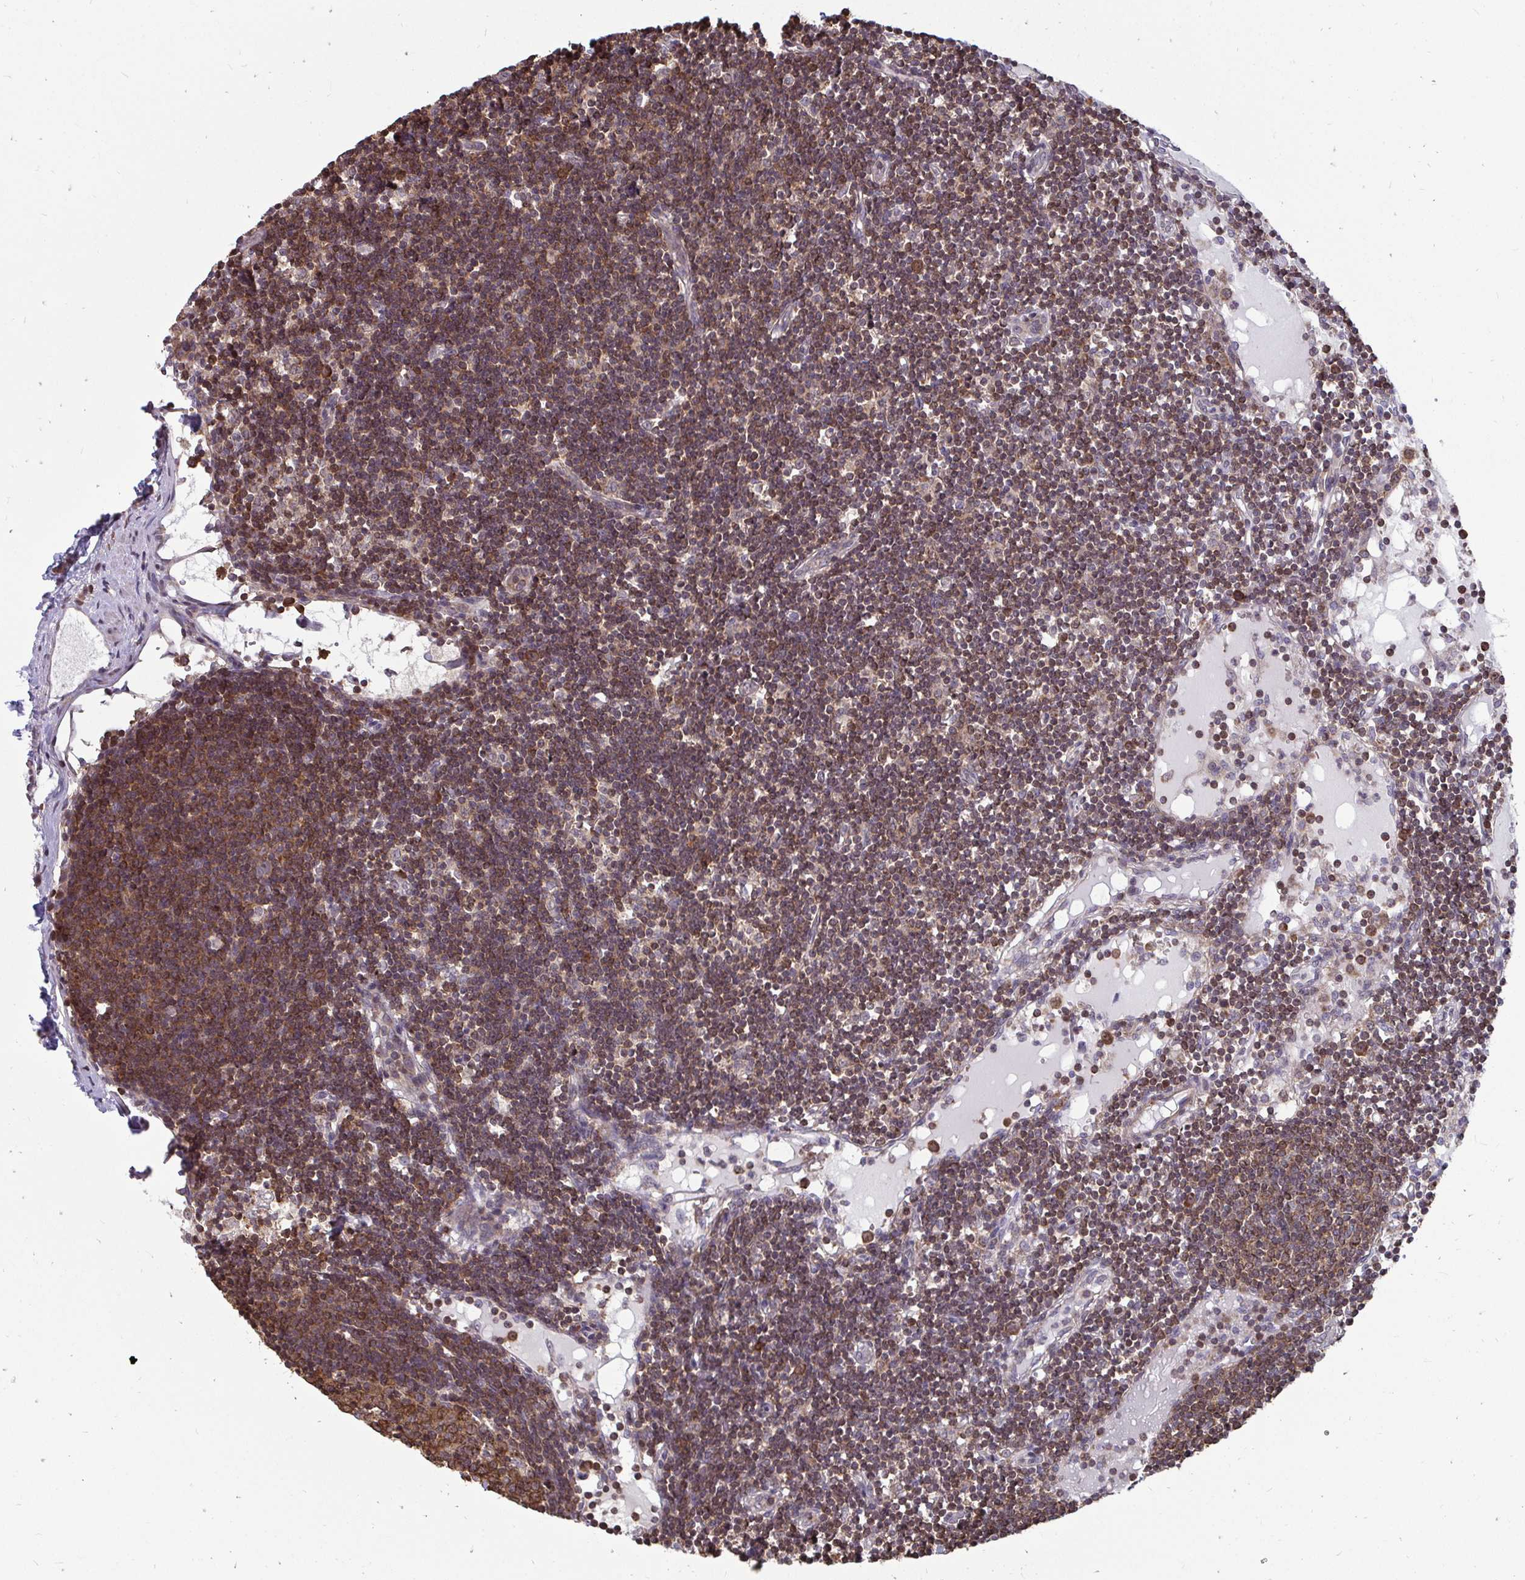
{"staining": {"intensity": "moderate", "quantity": "25%-75%", "location": "cytoplasmic/membranous"}, "tissue": "lymph node", "cell_type": "Germinal center cells", "image_type": "normal", "snomed": [{"axis": "morphology", "description": "Normal tissue, NOS"}, {"axis": "topography", "description": "Lymph node"}], "caption": "Germinal center cells reveal moderate cytoplasmic/membranous staining in about 25%-75% of cells in unremarkable lymph node.", "gene": "DNAJA2", "patient": {"sex": "female", "age": 65}}